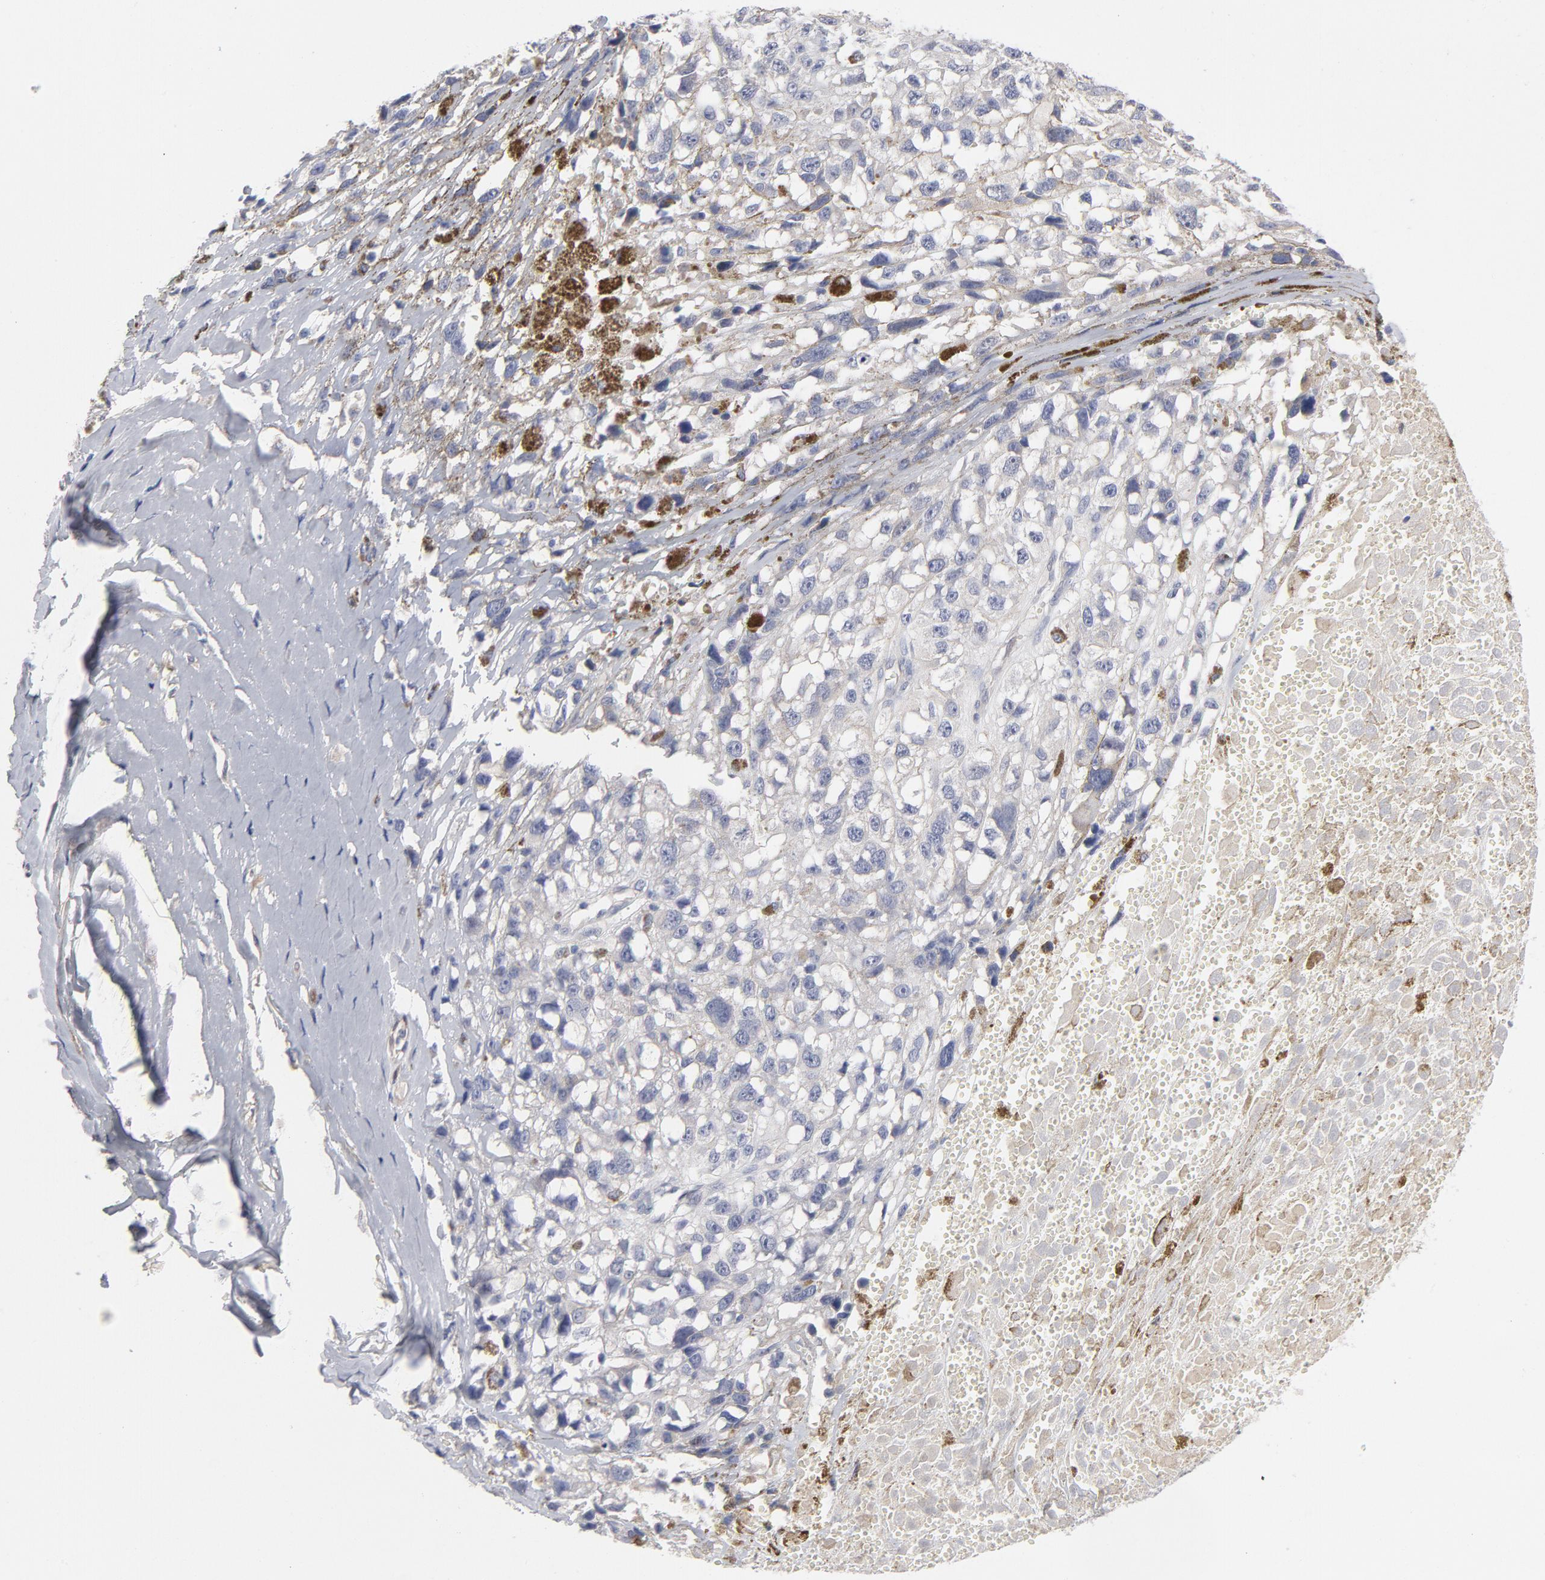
{"staining": {"intensity": "negative", "quantity": "none", "location": "none"}, "tissue": "melanoma", "cell_type": "Tumor cells", "image_type": "cancer", "snomed": [{"axis": "morphology", "description": "Malignant melanoma, Metastatic site"}, {"axis": "topography", "description": "Lymph node"}], "caption": "The micrograph reveals no significant positivity in tumor cells of malignant melanoma (metastatic site). (Brightfield microscopy of DAB (3,3'-diaminobenzidine) immunohistochemistry (IHC) at high magnification).", "gene": "ARRB1", "patient": {"sex": "male", "age": 59}}